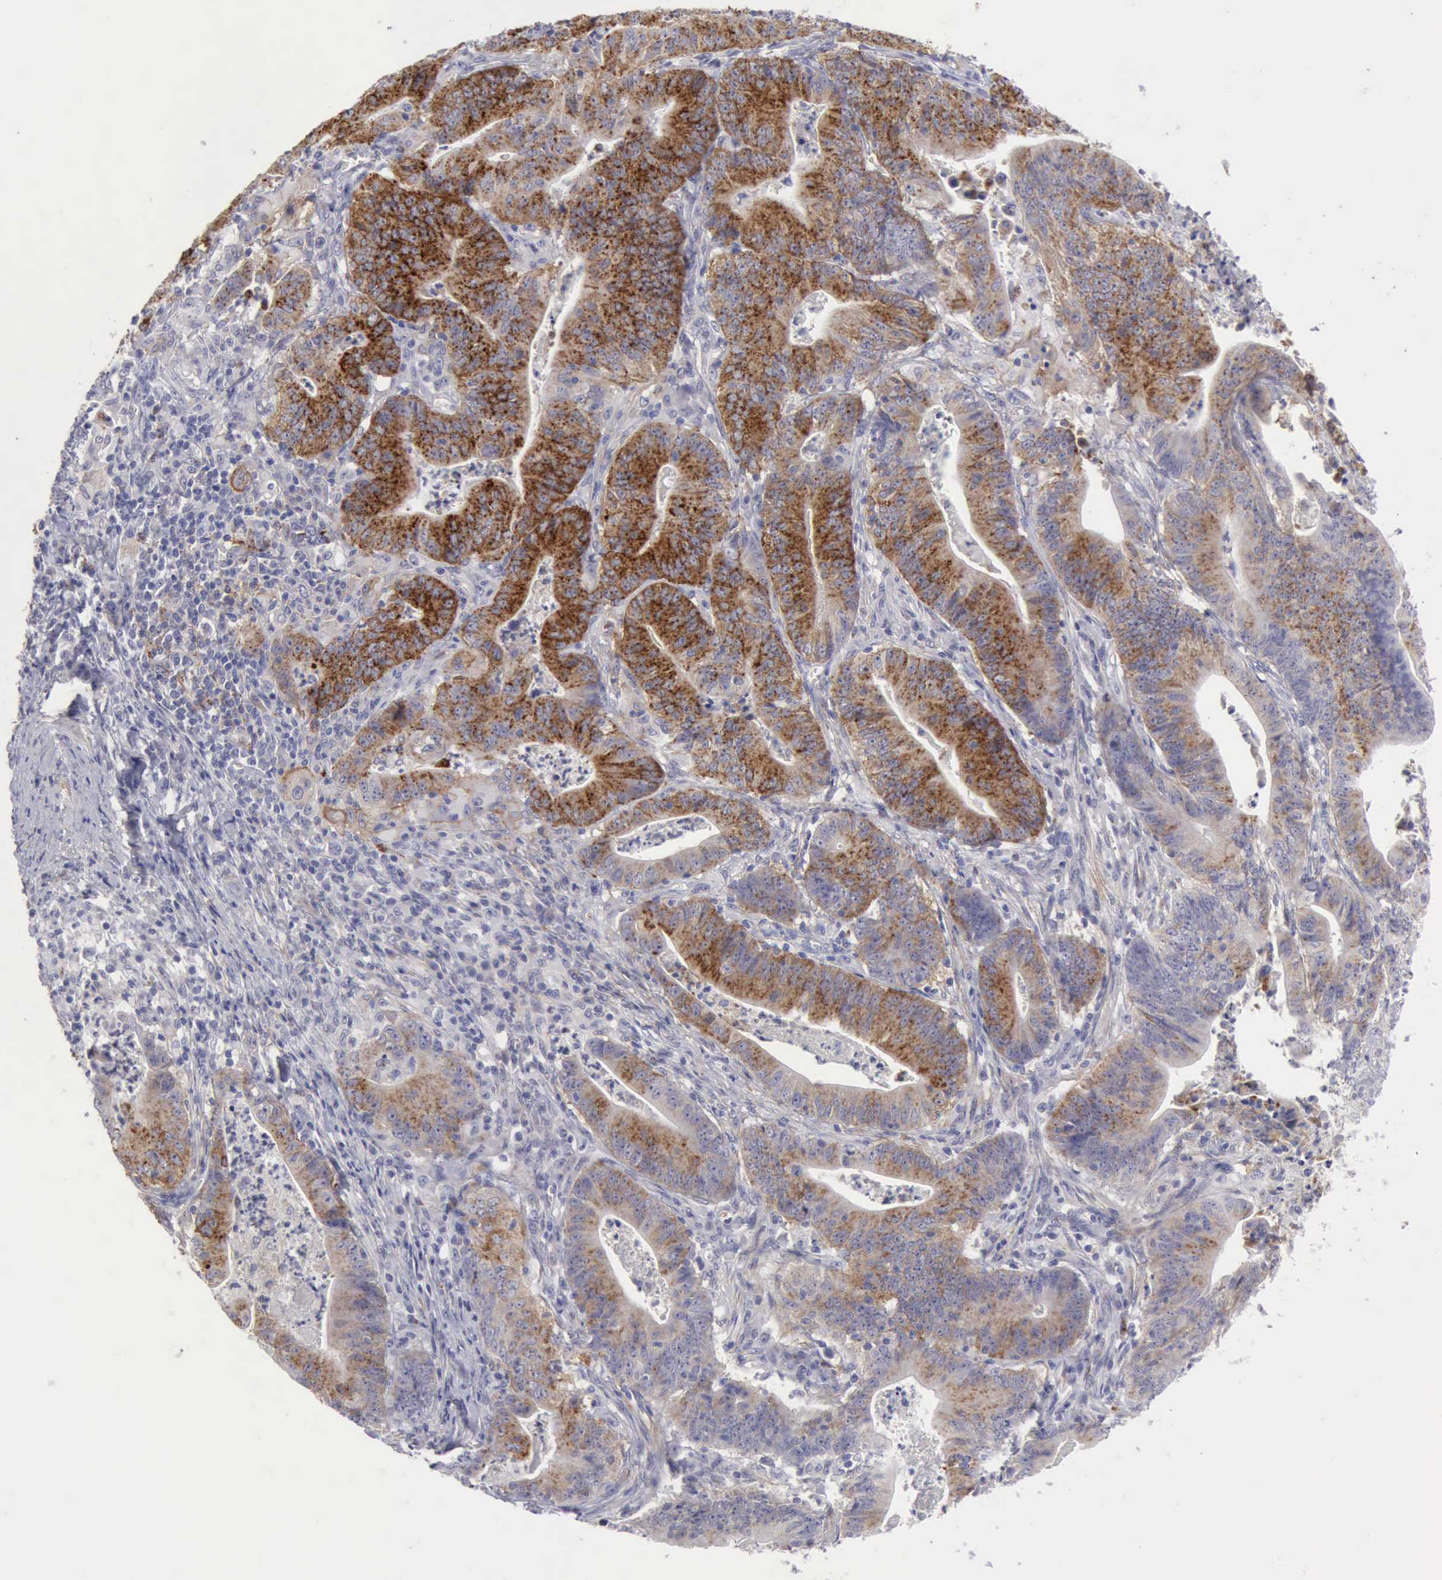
{"staining": {"intensity": "moderate", "quantity": "25%-75%", "location": "cytoplasmic/membranous"}, "tissue": "stomach cancer", "cell_type": "Tumor cells", "image_type": "cancer", "snomed": [{"axis": "morphology", "description": "Adenocarcinoma, NOS"}, {"axis": "topography", "description": "Stomach, lower"}], "caption": "This is an image of immunohistochemistry (IHC) staining of stomach cancer, which shows moderate positivity in the cytoplasmic/membranous of tumor cells.", "gene": "TFRC", "patient": {"sex": "female", "age": 86}}